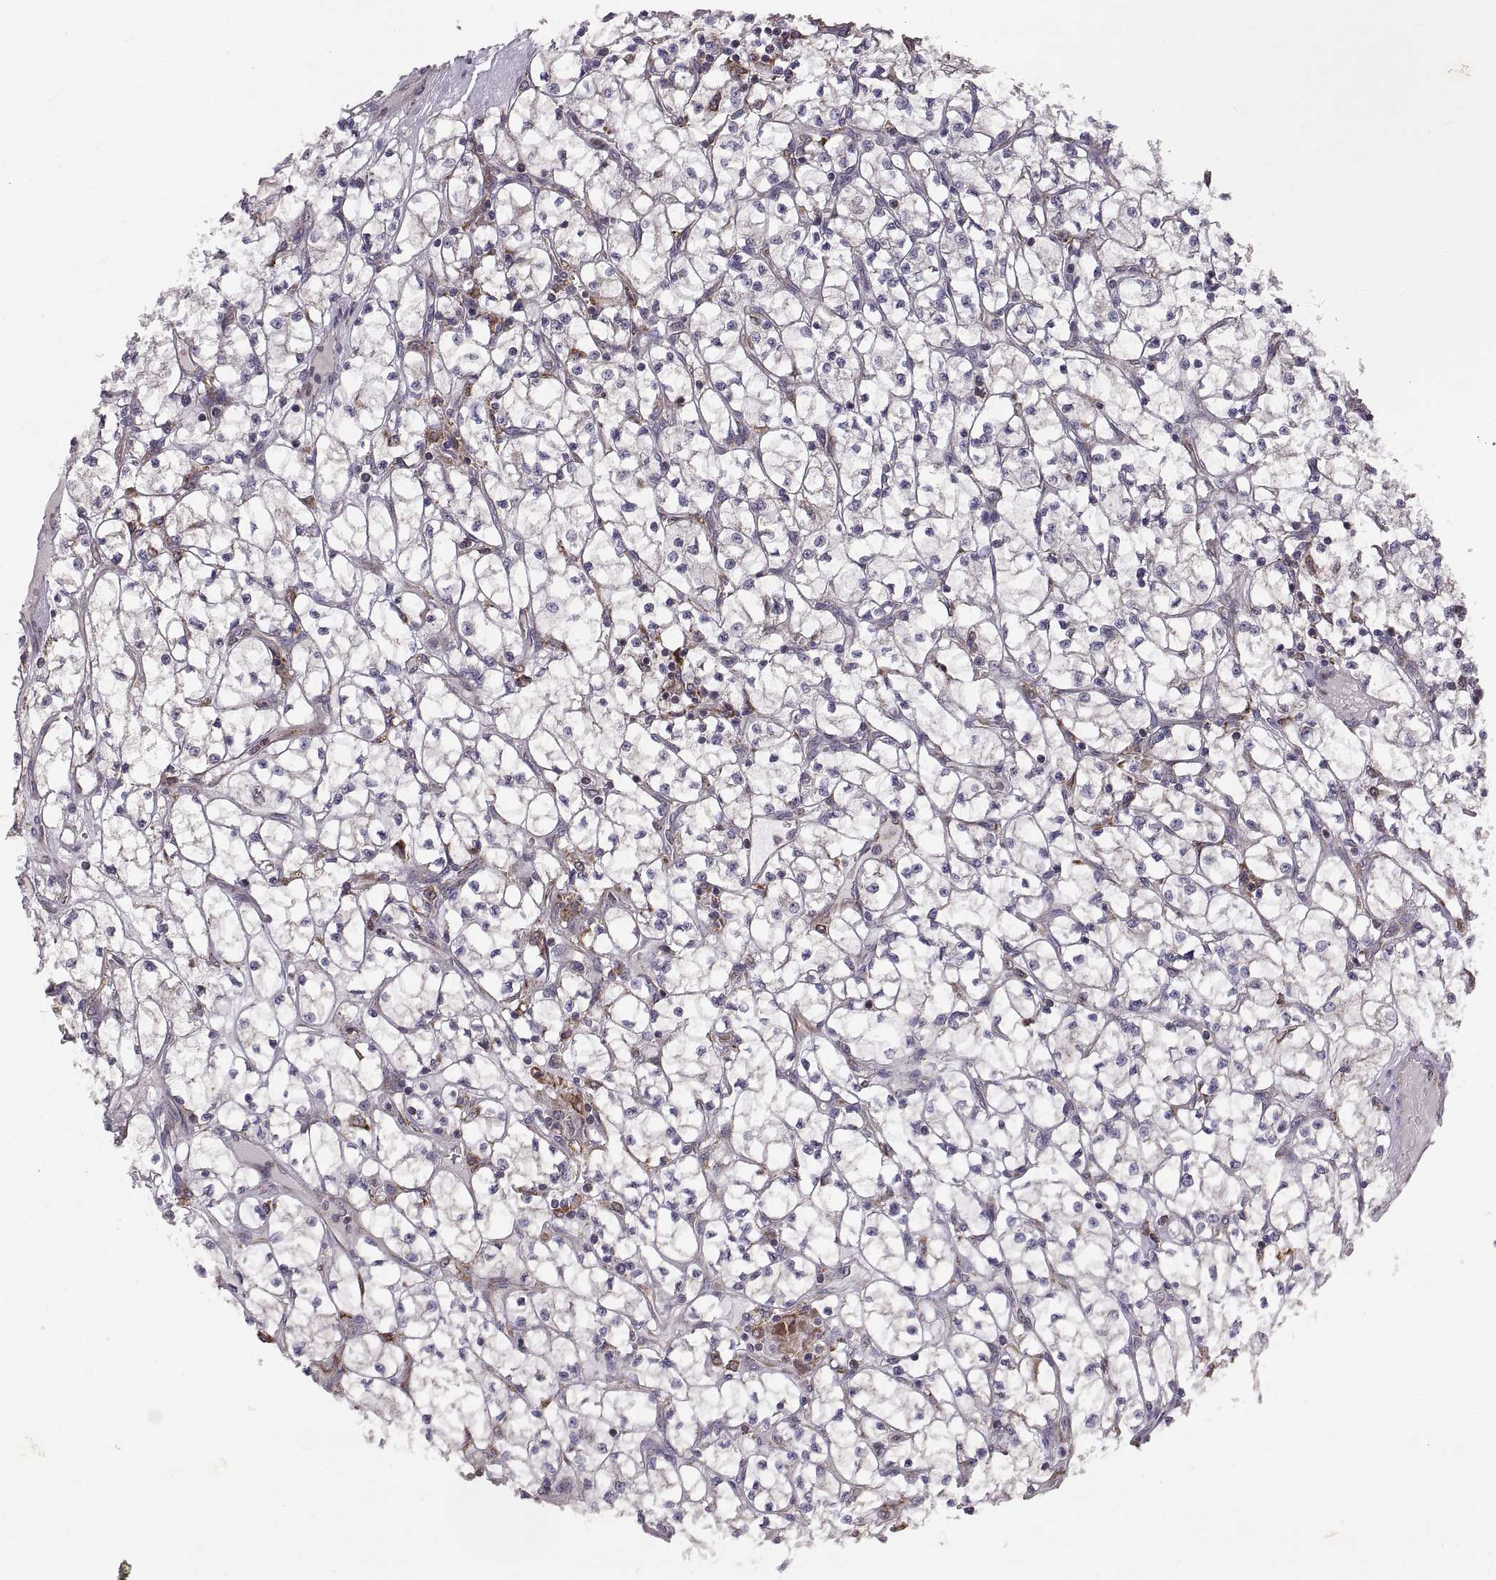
{"staining": {"intensity": "negative", "quantity": "none", "location": "none"}, "tissue": "renal cancer", "cell_type": "Tumor cells", "image_type": "cancer", "snomed": [{"axis": "morphology", "description": "Adenocarcinoma, NOS"}, {"axis": "topography", "description": "Kidney"}], "caption": "Tumor cells show no significant protein expression in adenocarcinoma (renal).", "gene": "PLEKHB2", "patient": {"sex": "female", "age": 64}}